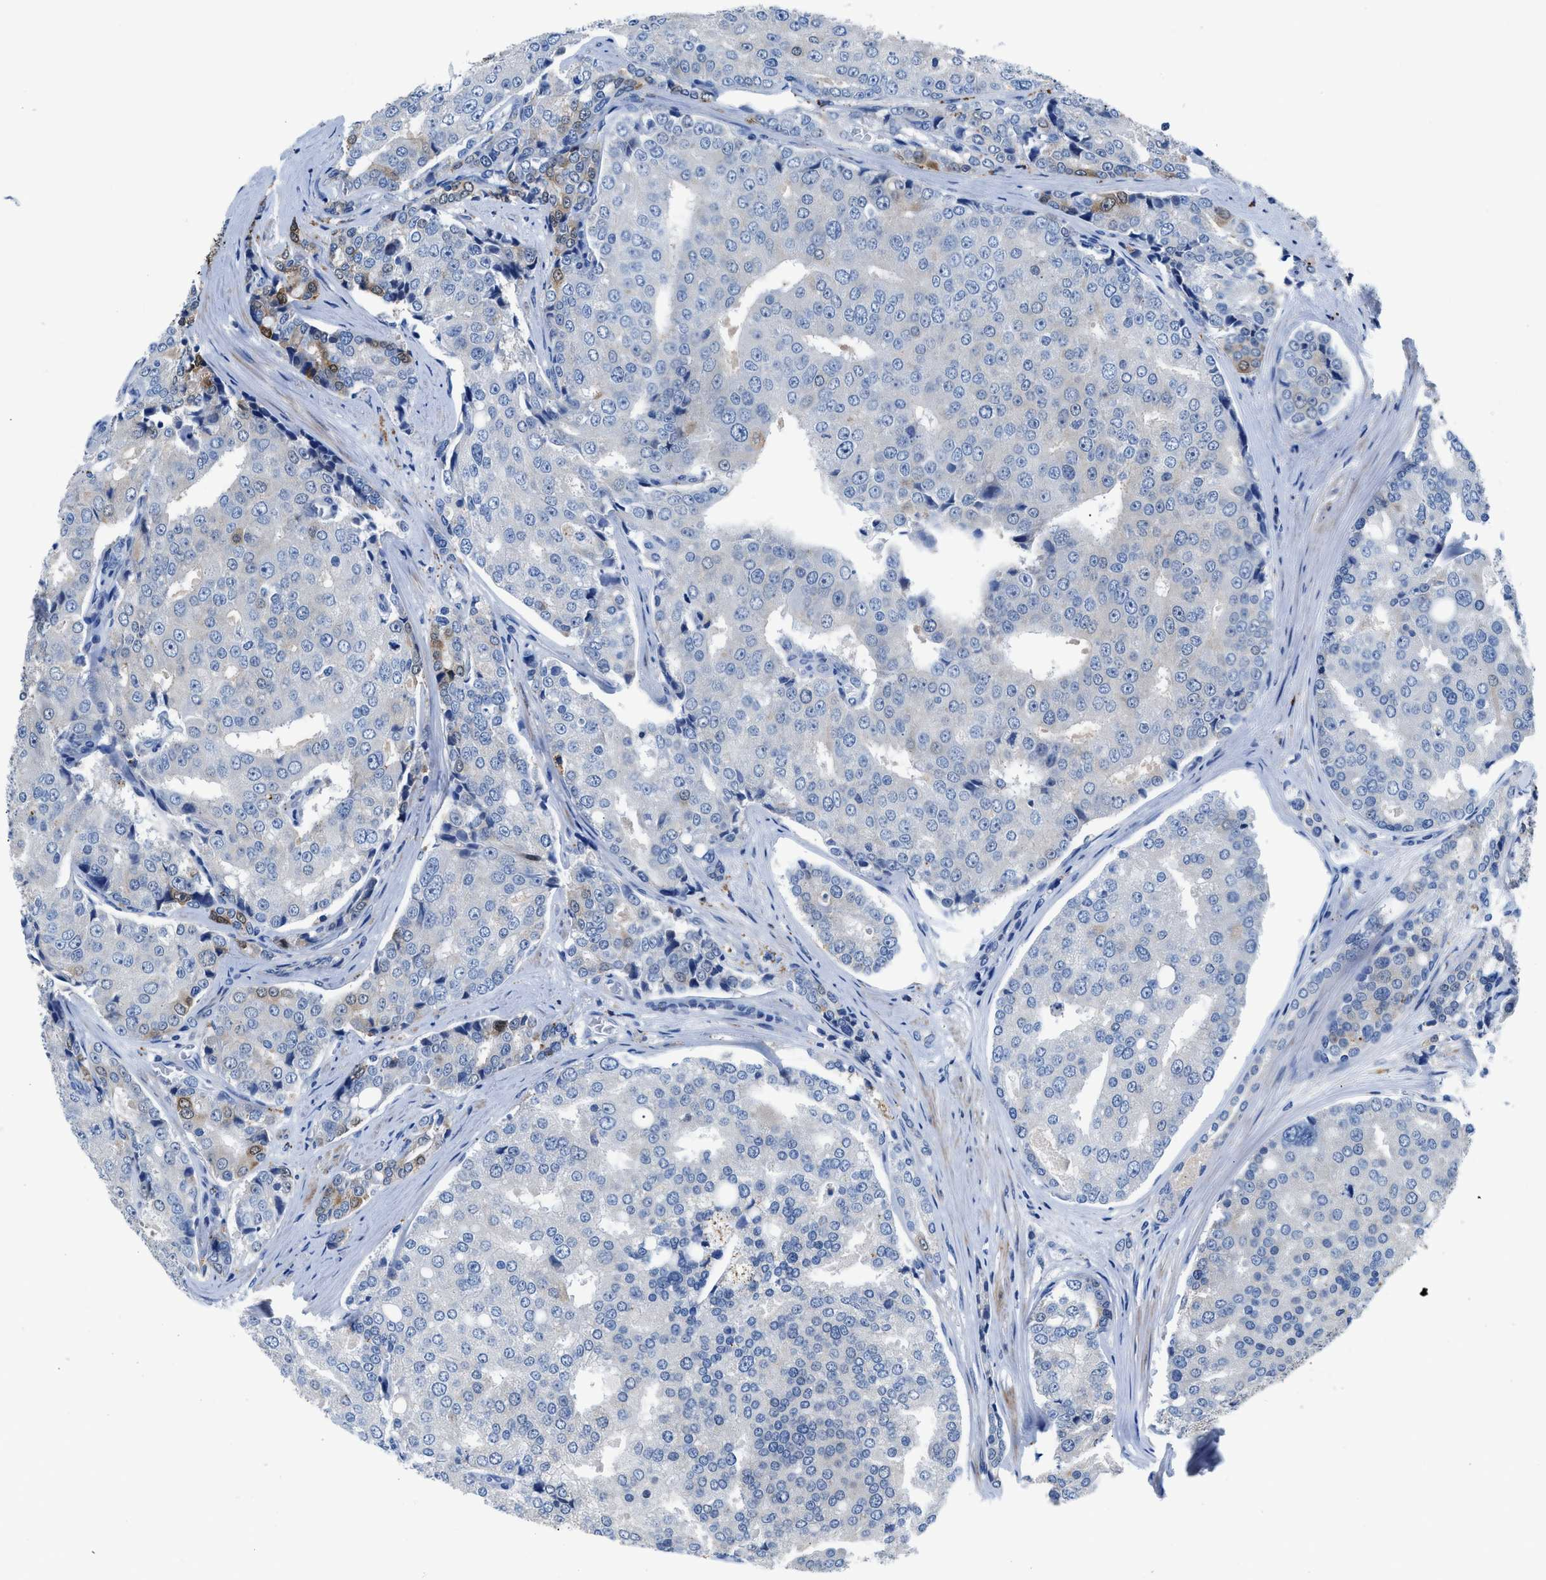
{"staining": {"intensity": "moderate", "quantity": "<25%", "location": "cytoplasmic/membranous"}, "tissue": "prostate cancer", "cell_type": "Tumor cells", "image_type": "cancer", "snomed": [{"axis": "morphology", "description": "Adenocarcinoma, High grade"}, {"axis": "topography", "description": "Prostate"}], "caption": "This image demonstrates immunohistochemistry (IHC) staining of prostate cancer, with low moderate cytoplasmic/membranous positivity in approximately <25% of tumor cells.", "gene": "UAP1", "patient": {"sex": "male", "age": 50}}